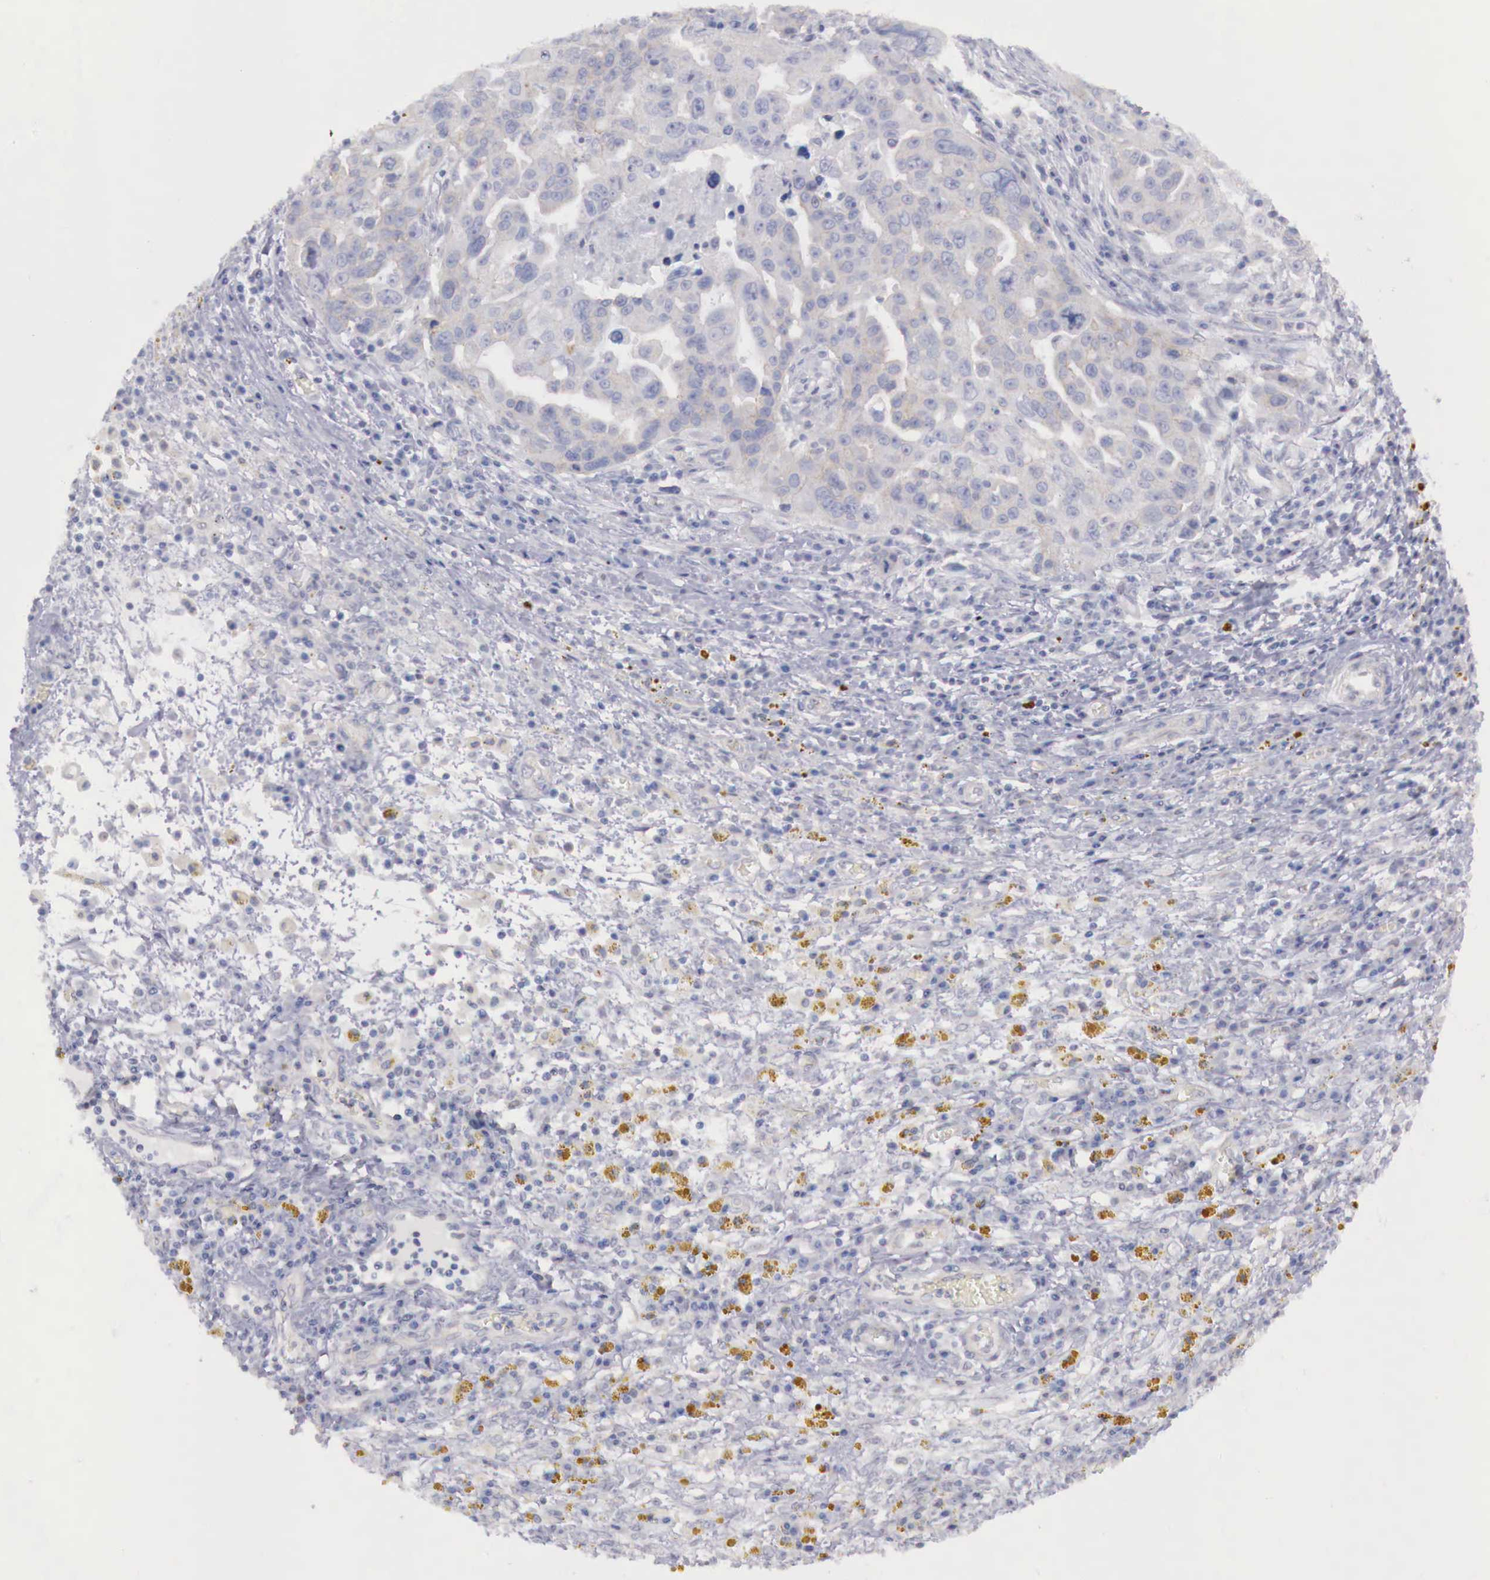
{"staining": {"intensity": "negative", "quantity": "none", "location": "none"}, "tissue": "ovarian cancer", "cell_type": "Tumor cells", "image_type": "cancer", "snomed": [{"axis": "morphology", "description": "Carcinoma, endometroid"}, {"axis": "topography", "description": "Ovary"}], "caption": "Immunohistochemistry (IHC) photomicrograph of ovarian endometroid carcinoma stained for a protein (brown), which exhibits no positivity in tumor cells.", "gene": "TRIM13", "patient": {"sex": "female", "age": 75}}